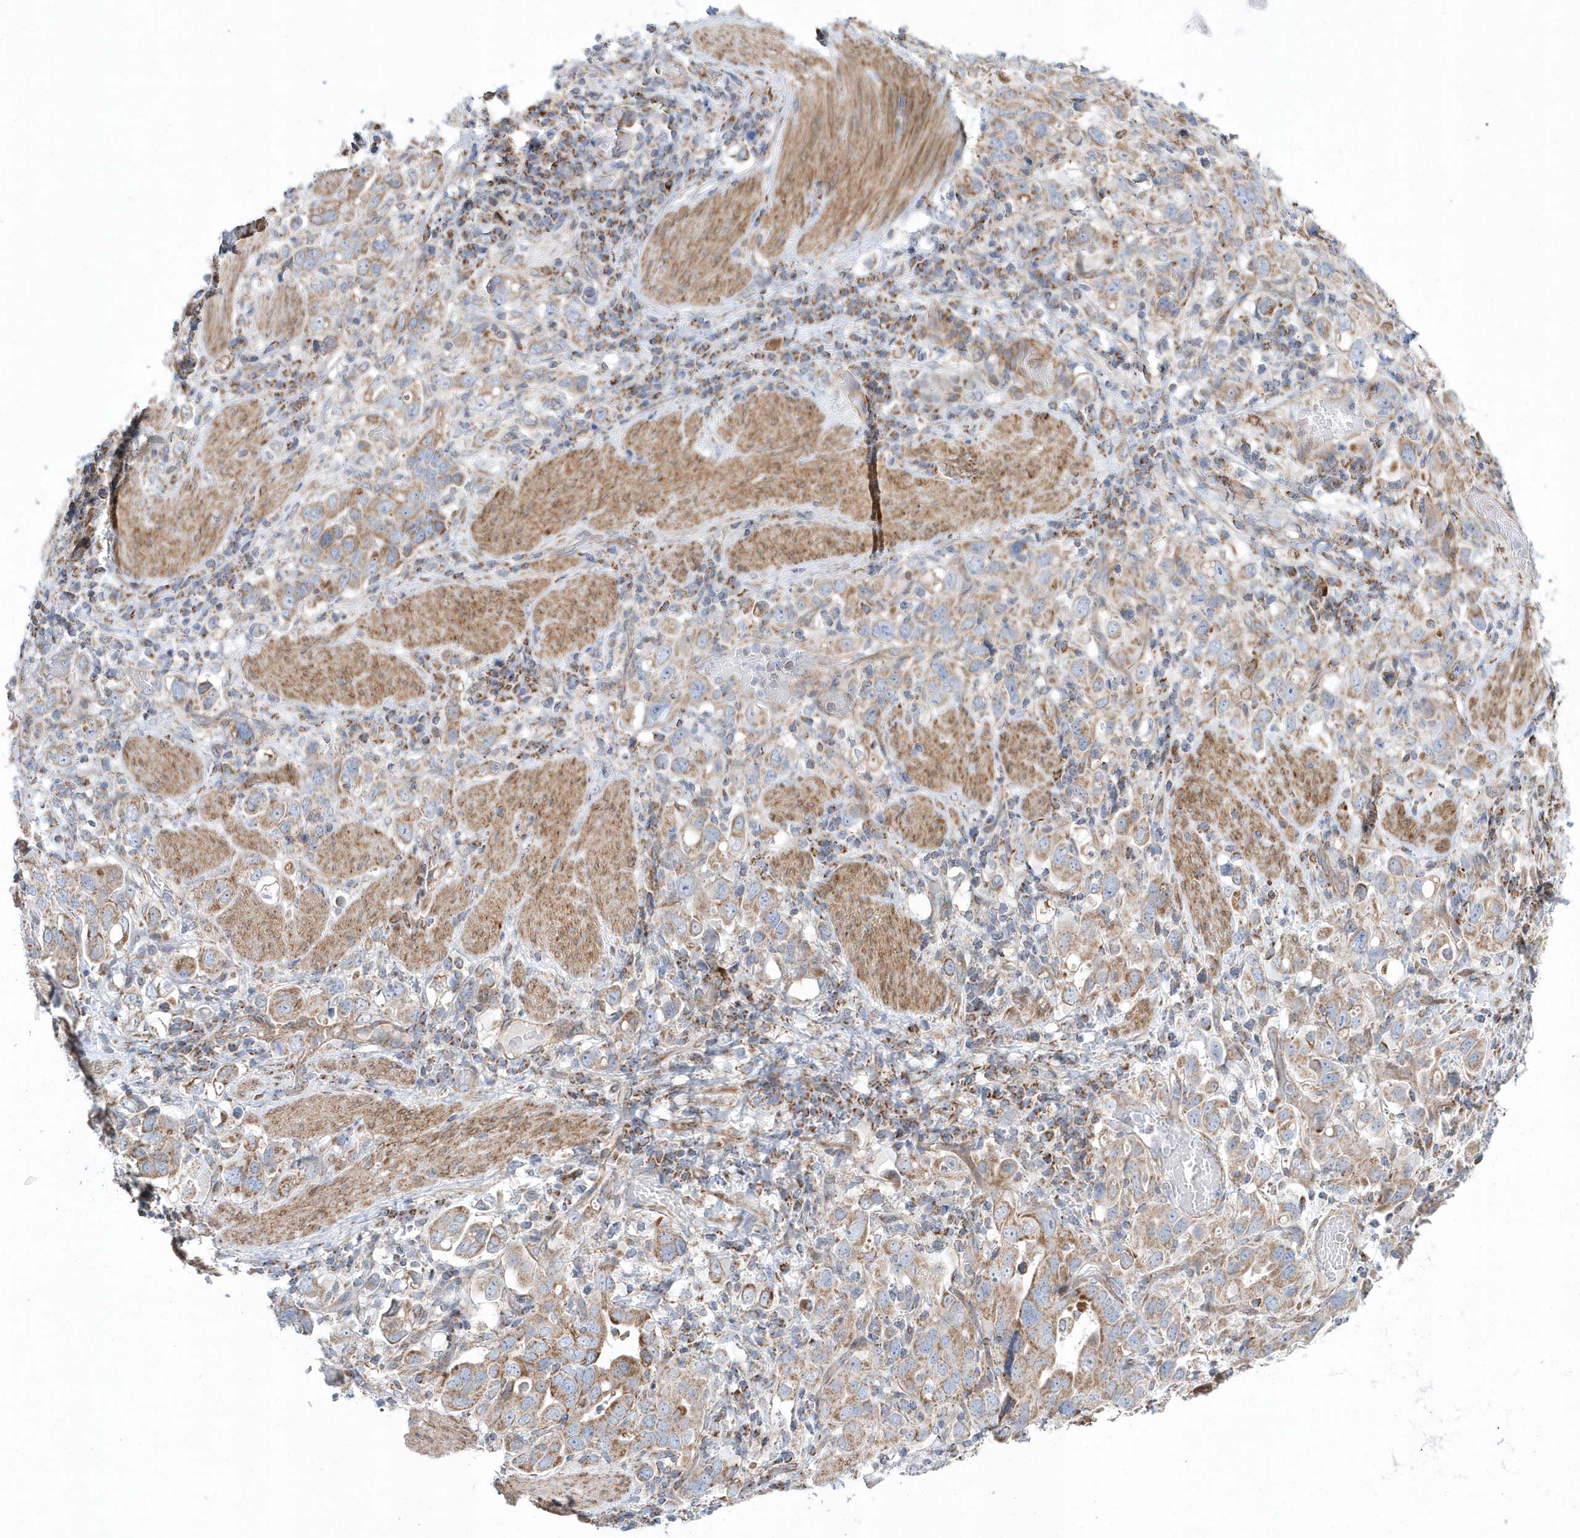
{"staining": {"intensity": "moderate", "quantity": ">75%", "location": "cytoplasmic/membranous"}, "tissue": "stomach cancer", "cell_type": "Tumor cells", "image_type": "cancer", "snomed": [{"axis": "morphology", "description": "Adenocarcinoma, NOS"}, {"axis": "topography", "description": "Stomach, upper"}], "caption": "Stomach adenocarcinoma stained with DAB immunohistochemistry reveals medium levels of moderate cytoplasmic/membranous staining in about >75% of tumor cells.", "gene": "OPA1", "patient": {"sex": "male", "age": 62}}